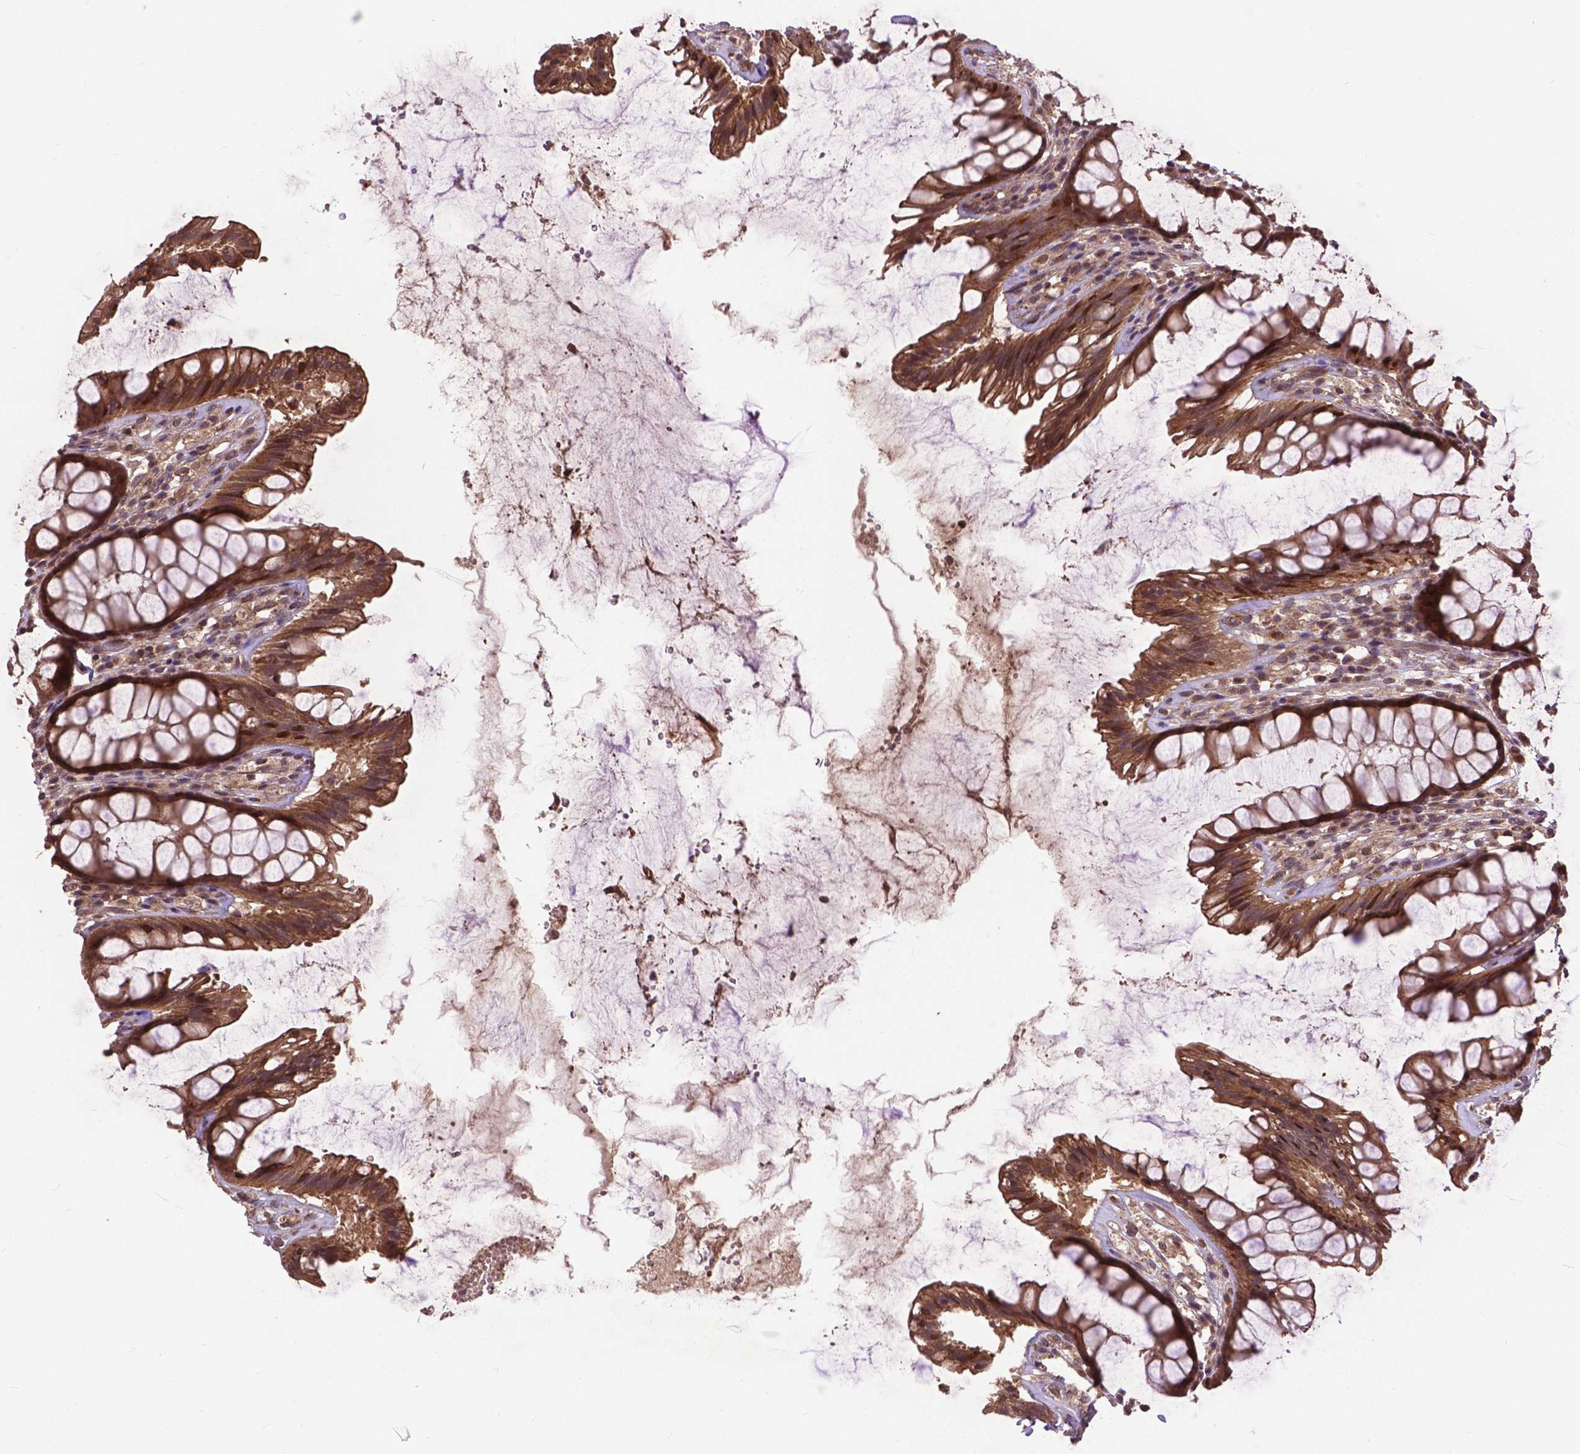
{"staining": {"intensity": "strong", "quantity": ">75%", "location": "cytoplasmic/membranous"}, "tissue": "rectum", "cell_type": "Glandular cells", "image_type": "normal", "snomed": [{"axis": "morphology", "description": "Normal tissue, NOS"}, {"axis": "topography", "description": "Rectum"}], "caption": "Glandular cells demonstrate strong cytoplasmic/membranous positivity in approximately >75% of cells in unremarkable rectum. Using DAB (3,3'-diaminobenzidine) (brown) and hematoxylin (blue) stains, captured at high magnification using brightfield microscopy.", "gene": "ZNF616", "patient": {"sex": "male", "age": 72}}